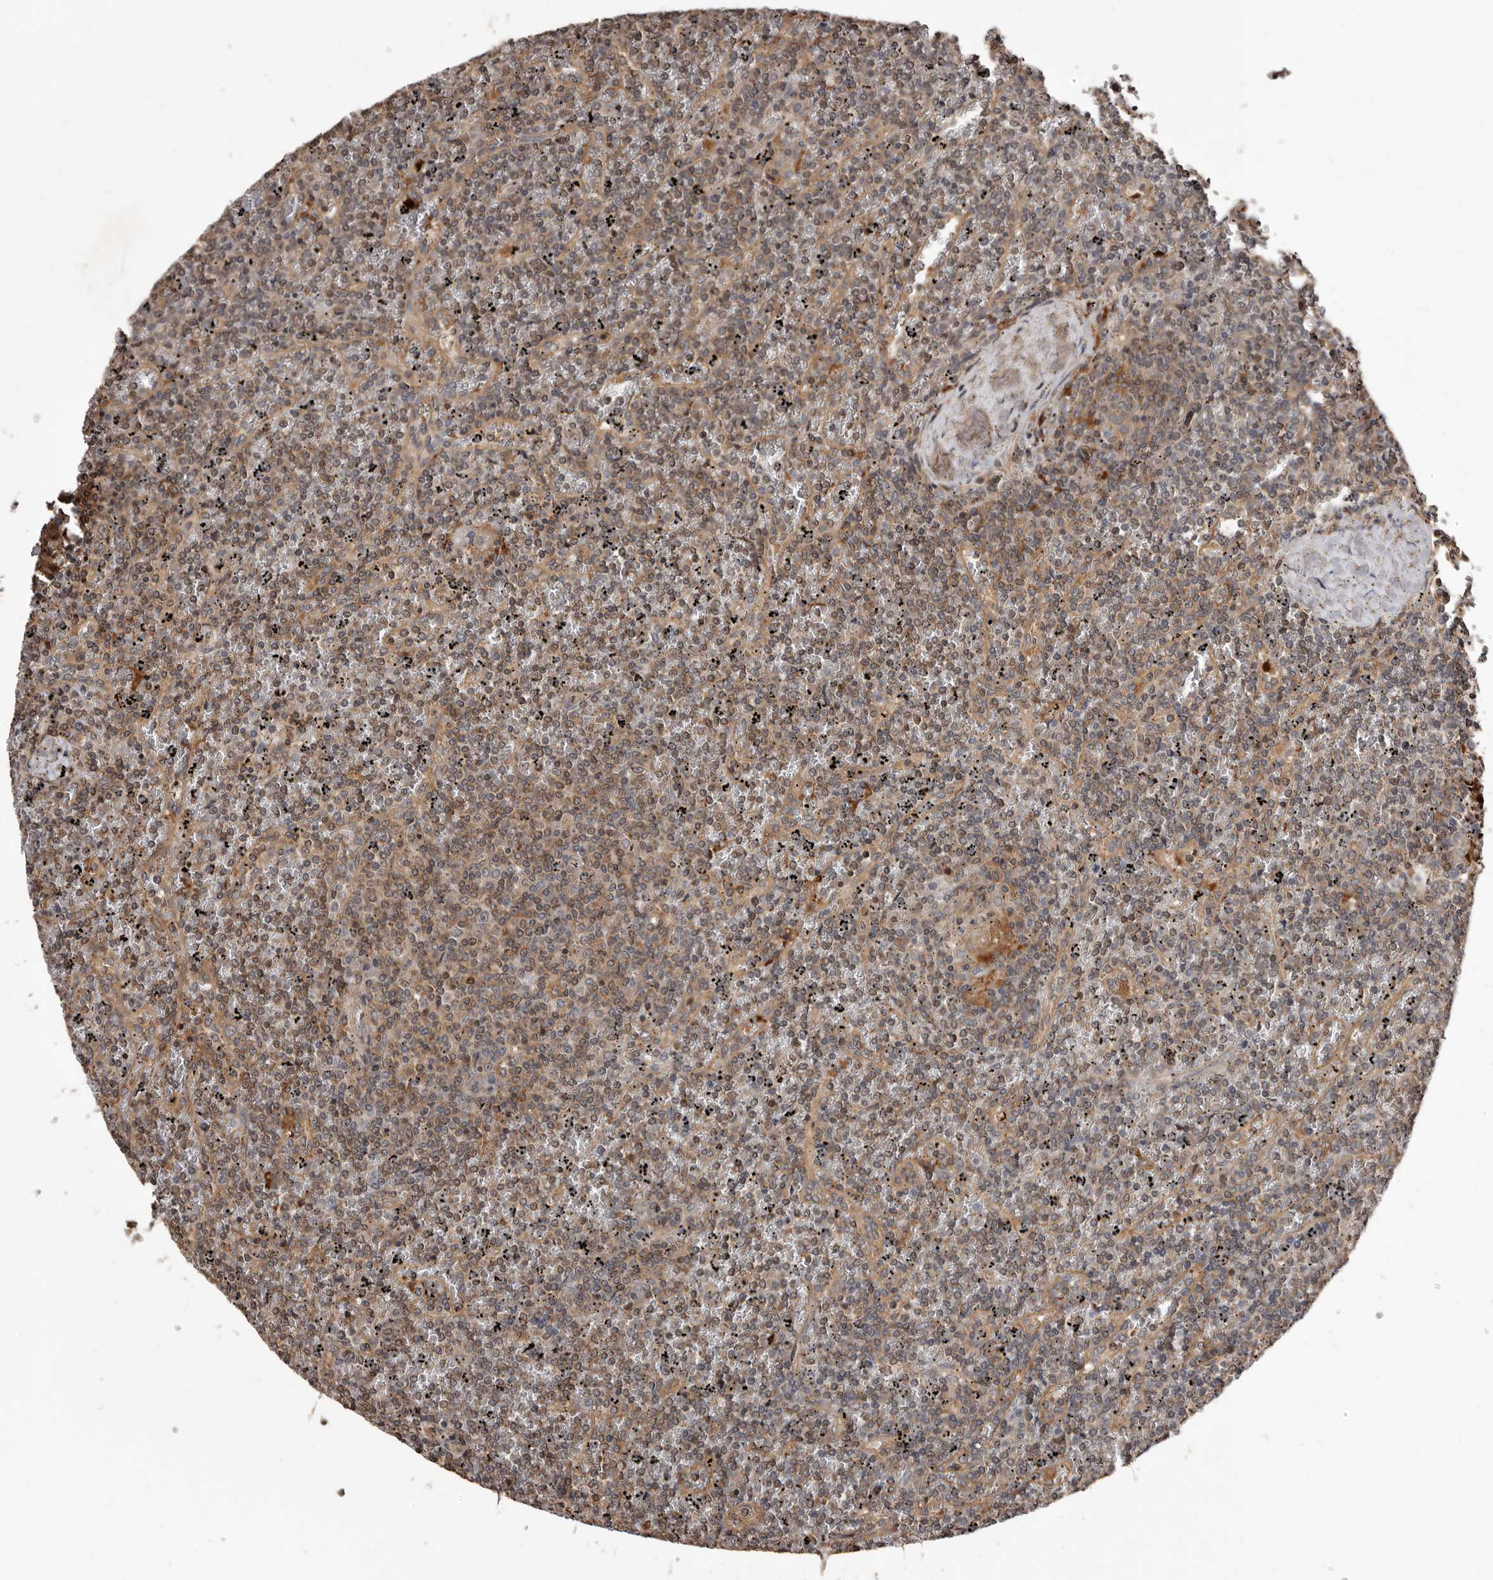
{"staining": {"intensity": "weak", "quantity": "25%-75%", "location": "cytoplasmic/membranous"}, "tissue": "lymphoma", "cell_type": "Tumor cells", "image_type": "cancer", "snomed": [{"axis": "morphology", "description": "Malignant lymphoma, non-Hodgkin's type, Low grade"}, {"axis": "topography", "description": "Spleen"}], "caption": "Human low-grade malignant lymphoma, non-Hodgkin's type stained for a protein (brown) shows weak cytoplasmic/membranous positive expression in about 25%-75% of tumor cells.", "gene": "ADAMTS2", "patient": {"sex": "female", "age": 19}}